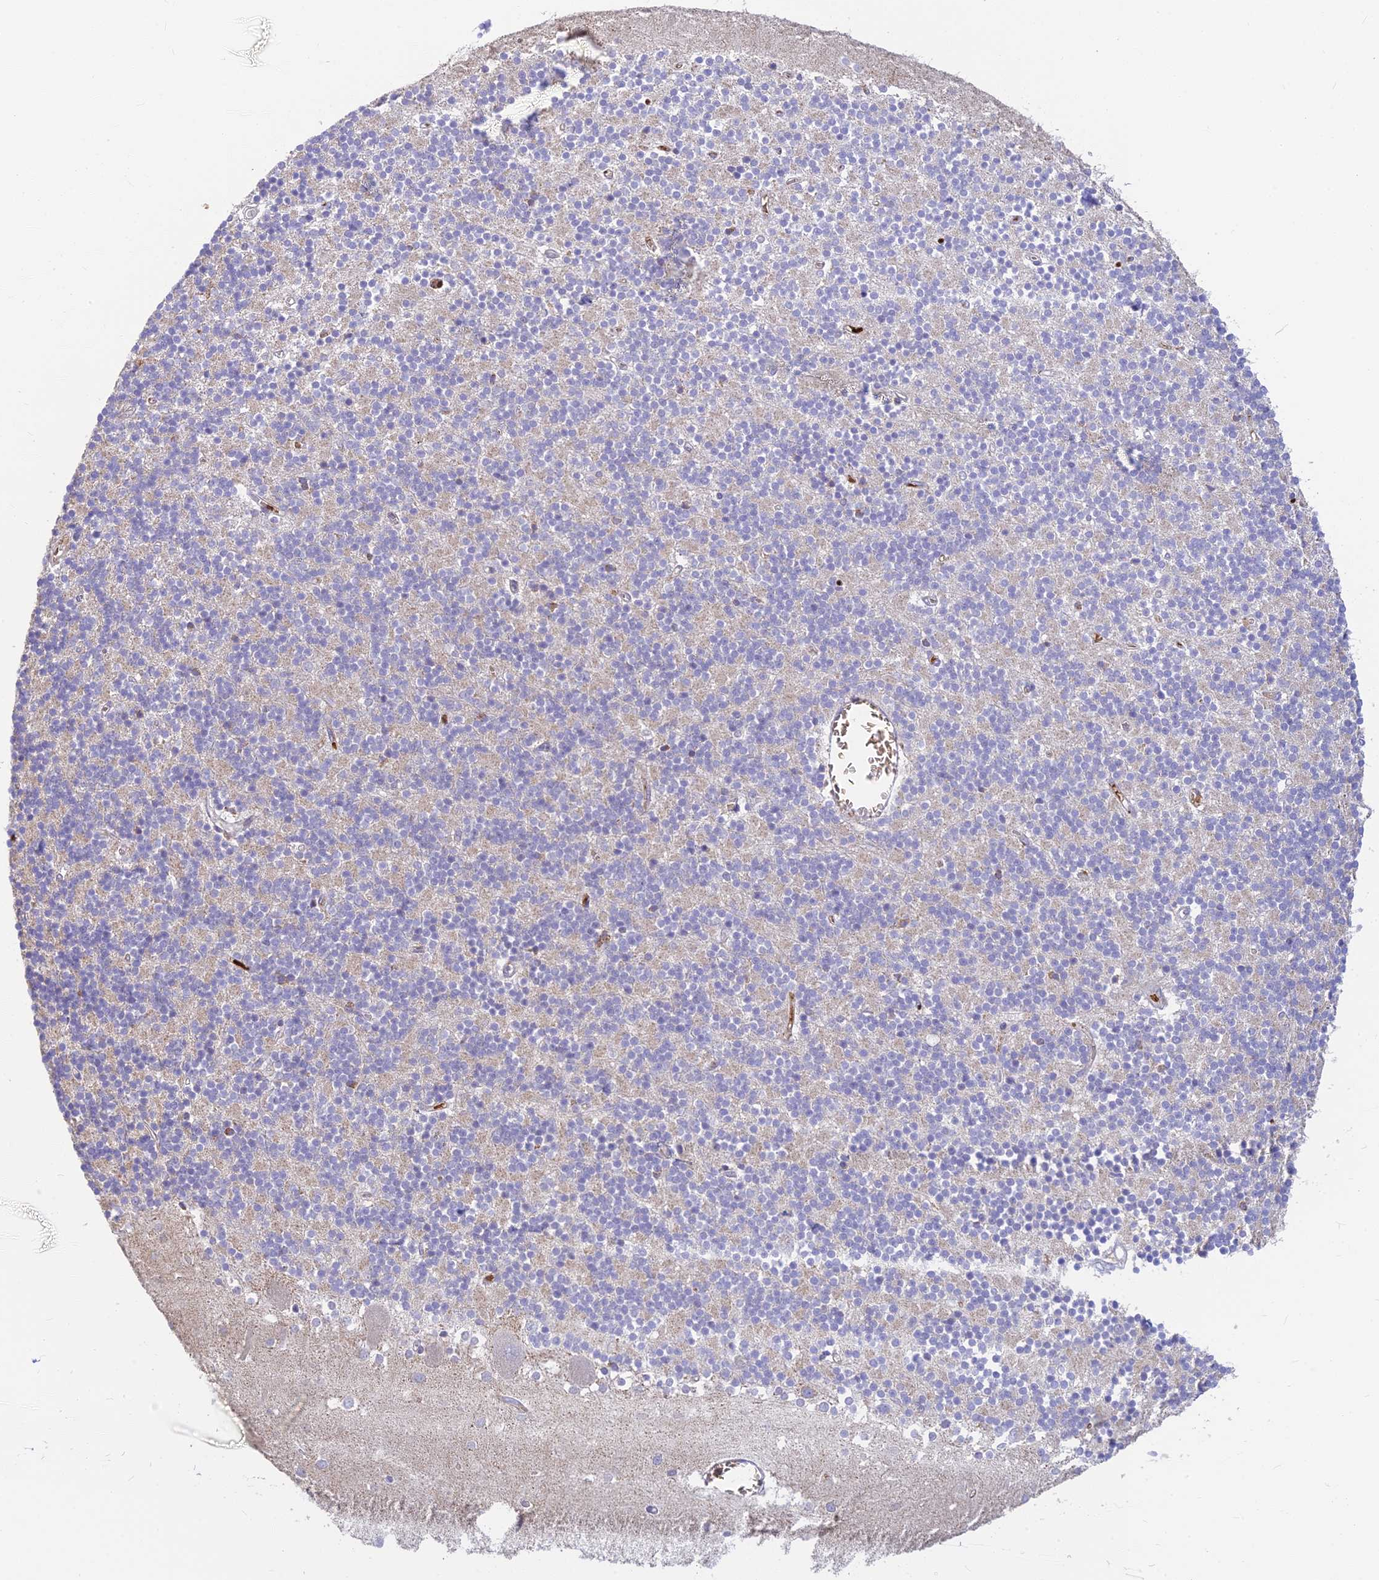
{"staining": {"intensity": "weak", "quantity": "<25%", "location": "cytoplasmic/membranous"}, "tissue": "cerebellum", "cell_type": "Cells in granular layer", "image_type": "normal", "snomed": [{"axis": "morphology", "description": "Normal tissue, NOS"}, {"axis": "topography", "description": "Cerebellum"}], "caption": "A high-resolution image shows IHC staining of unremarkable cerebellum, which displays no significant positivity in cells in granular layer. (Stains: DAB (3,3'-diaminobenzidine) immunohistochemistry with hematoxylin counter stain, Microscopy: brightfield microscopy at high magnification).", "gene": "UFSP2", "patient": {"sex": "male", "age": 54}}